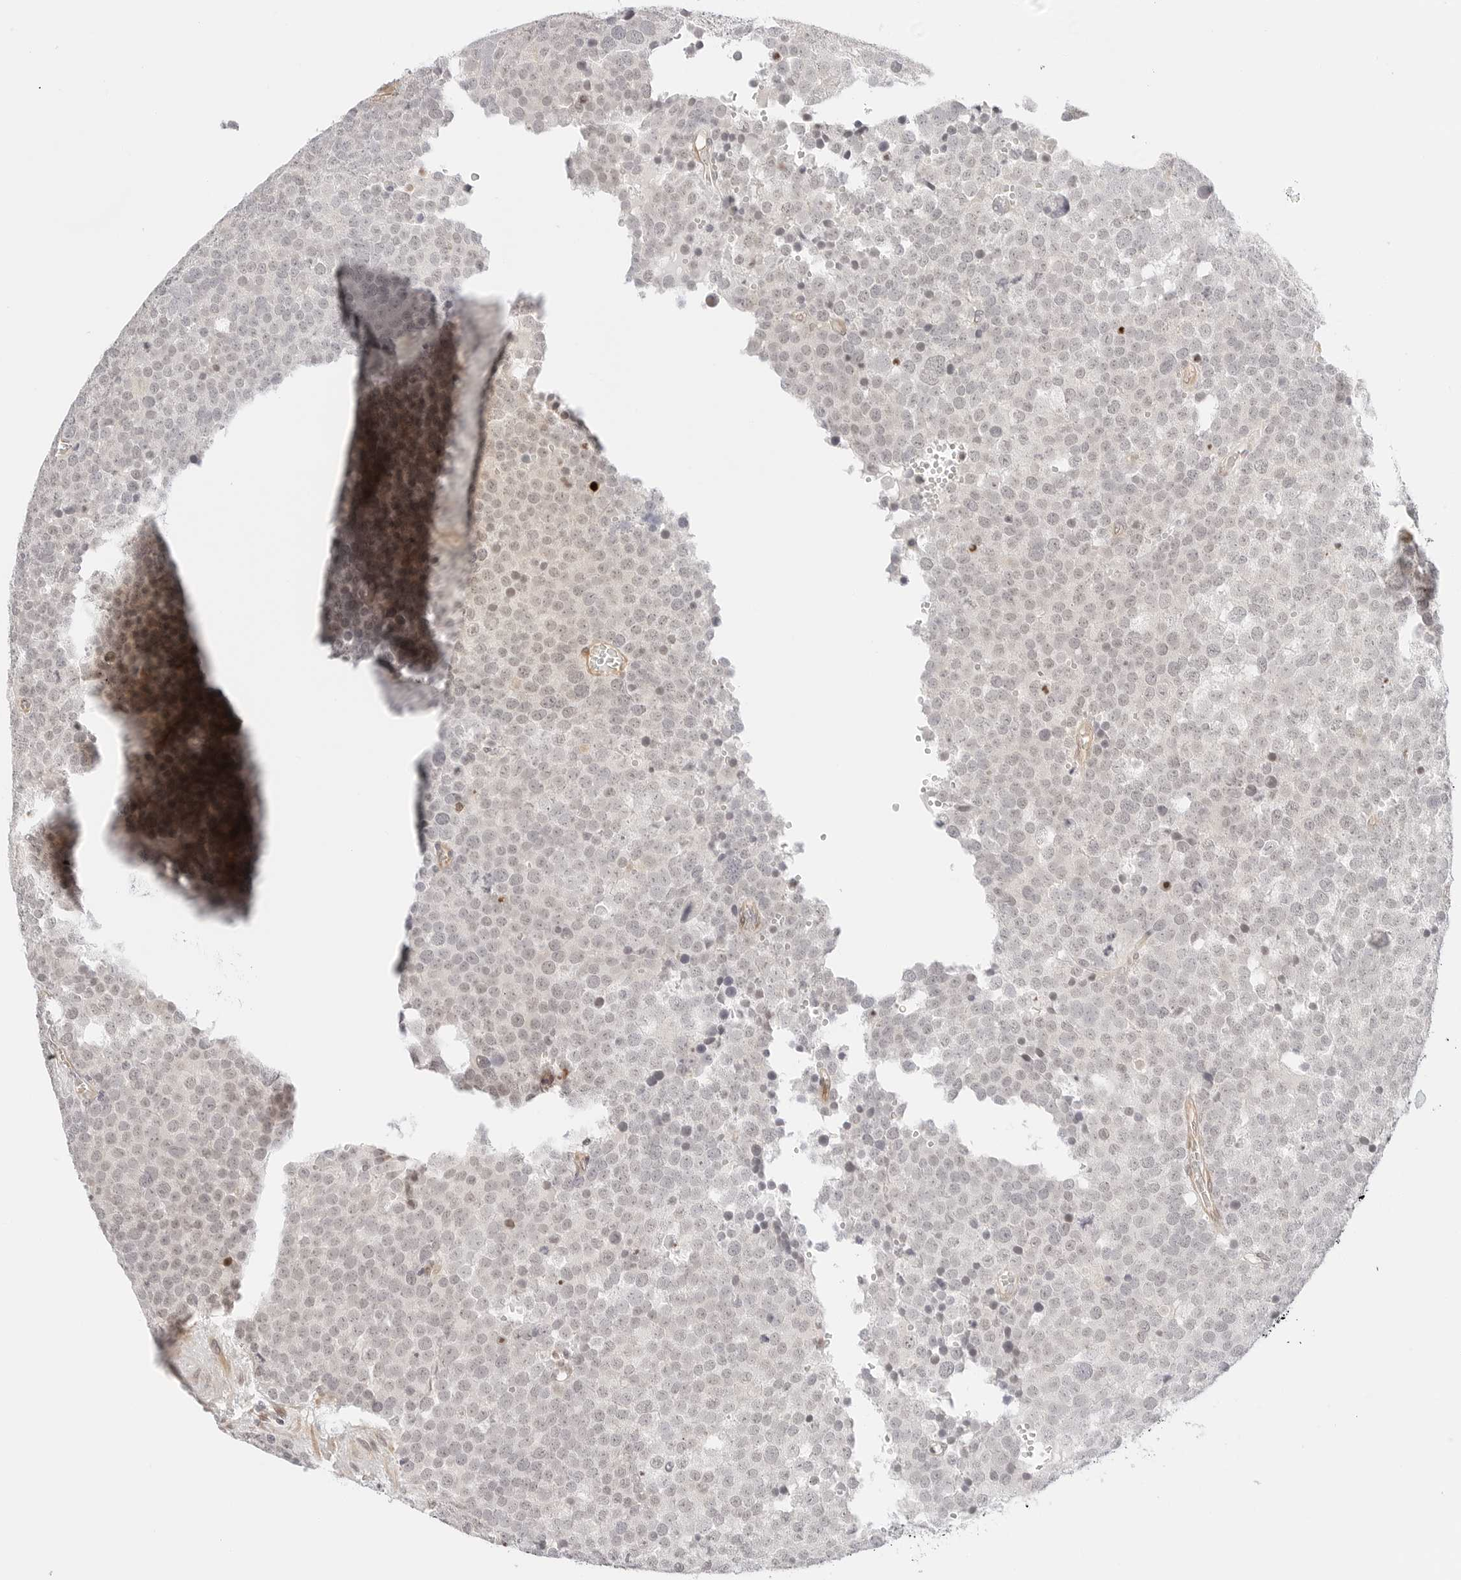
{"staining": {"intensity": "weak", "quantity": "<25%", "location": "nuclear"}, "tissue": "testis cancer", "cell_type": "Tumor cells", "image_type": "cancer", "snomed": [{"axis": "morphology", "description": "Seminoma, NOS"}, {"axis": "topography", "description": "Testis"}], "caption": "Testis cancer was stained to show a protein in brown. There is no significant expression in tumor cells.", "gene": "TEKT2", "patient": {"sex": "male", "age": 71}}